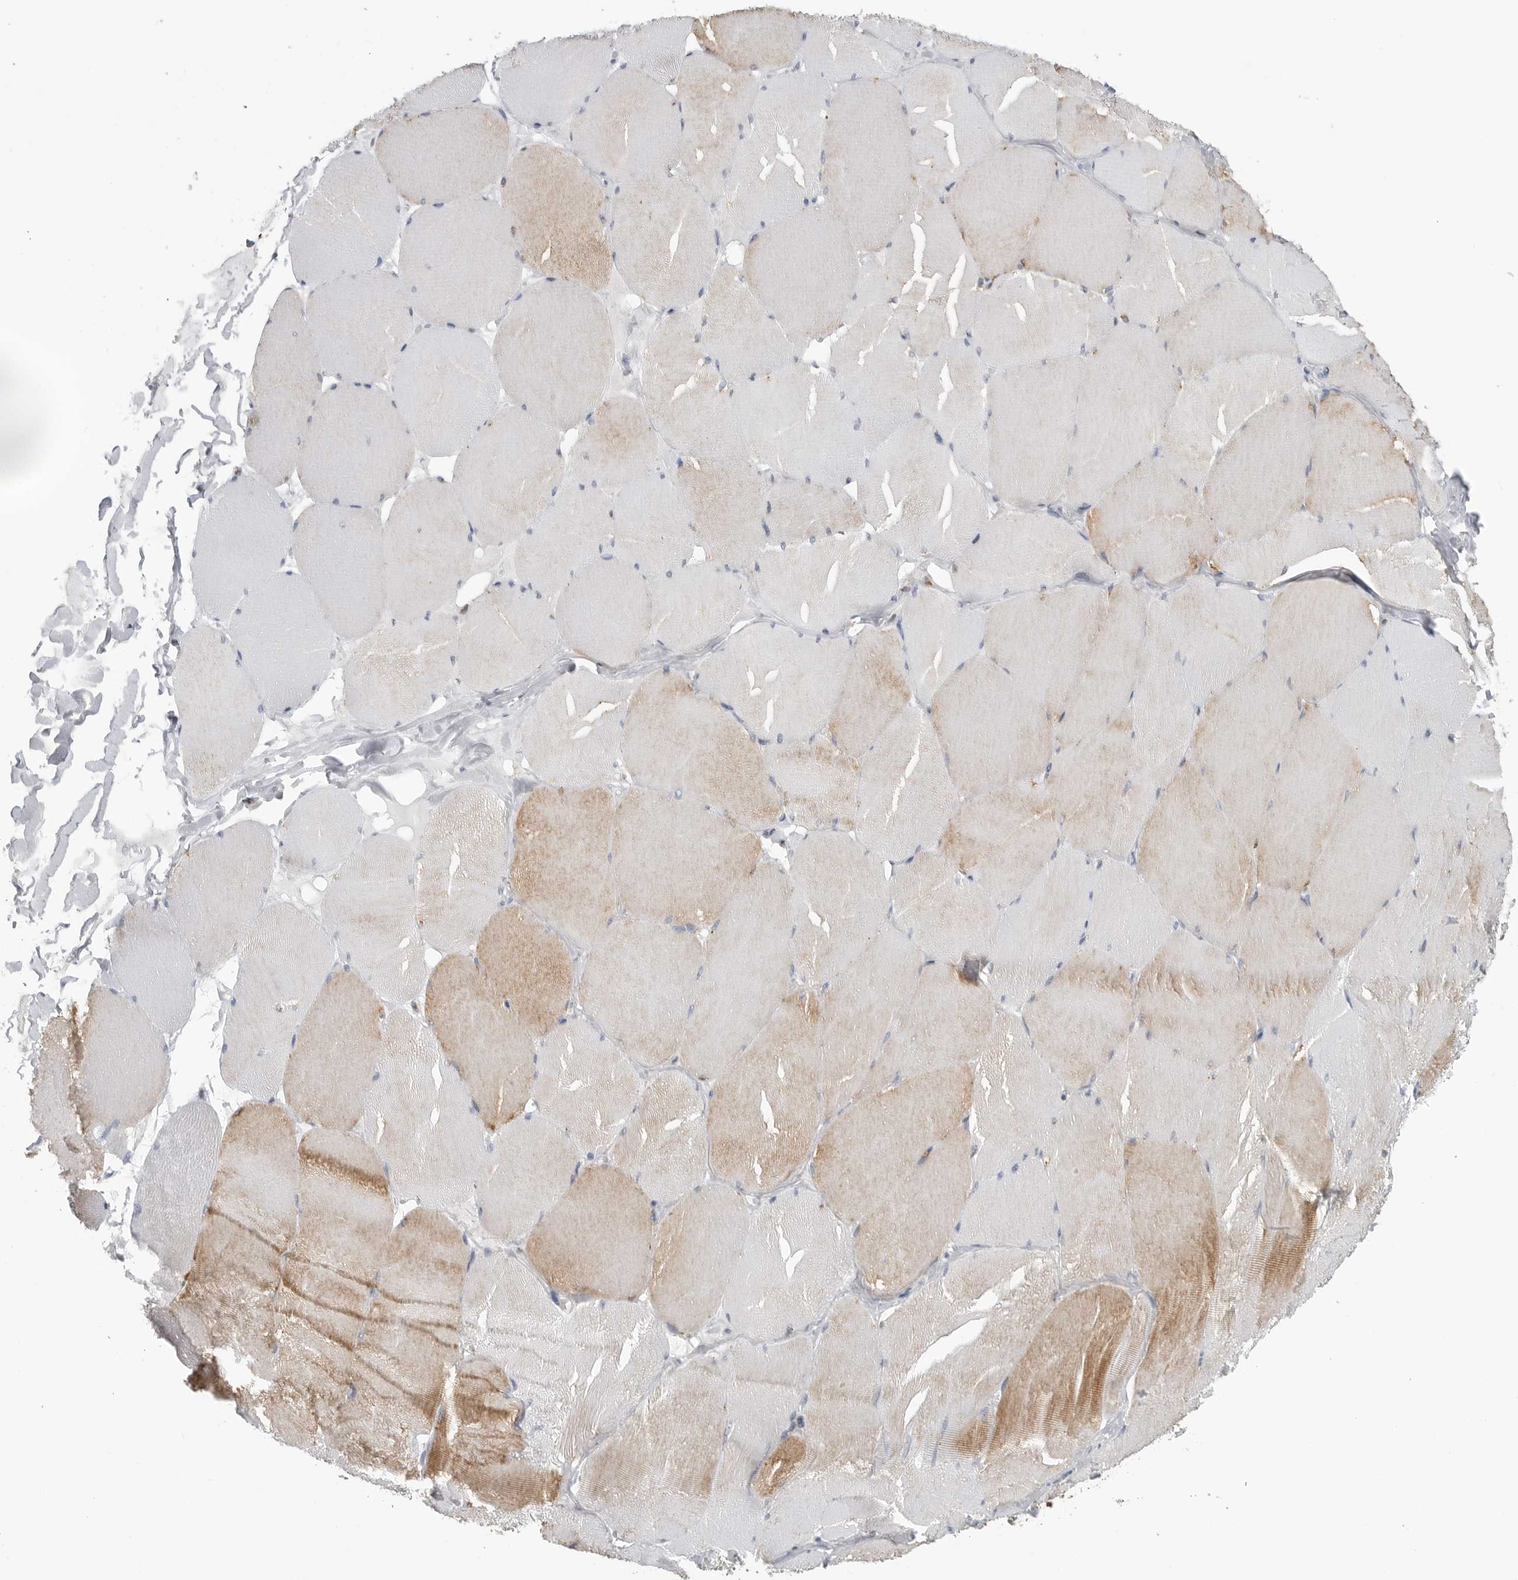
{"staining": {"intensity": "moderate", "quantity": "<25%", "location": "cytoplasmic/membranous"}, "tissue": "skeletal muscle", "cell_type": "Myocytes", "image_type": "normal", "snomed": [{"axis": "morphology", "description": "Normal tissue, NOS"}, {"axis": "topography", "description": "Skin"}, {"axis": "topography", "description": "Skeletal muscle"}], "caption": "An image of human skeletal muscle stained for a protein shows moderate cytoplasmic/membranous brown staining in myocytes. The staining was performed using DAB (3,3'-diaminobenzidine), with brown indicating positive protein expression. Nuclei are stained blue with hematoxylin.", "gene": "COX5A", "patient": {"sex": "male", "age": 83}}